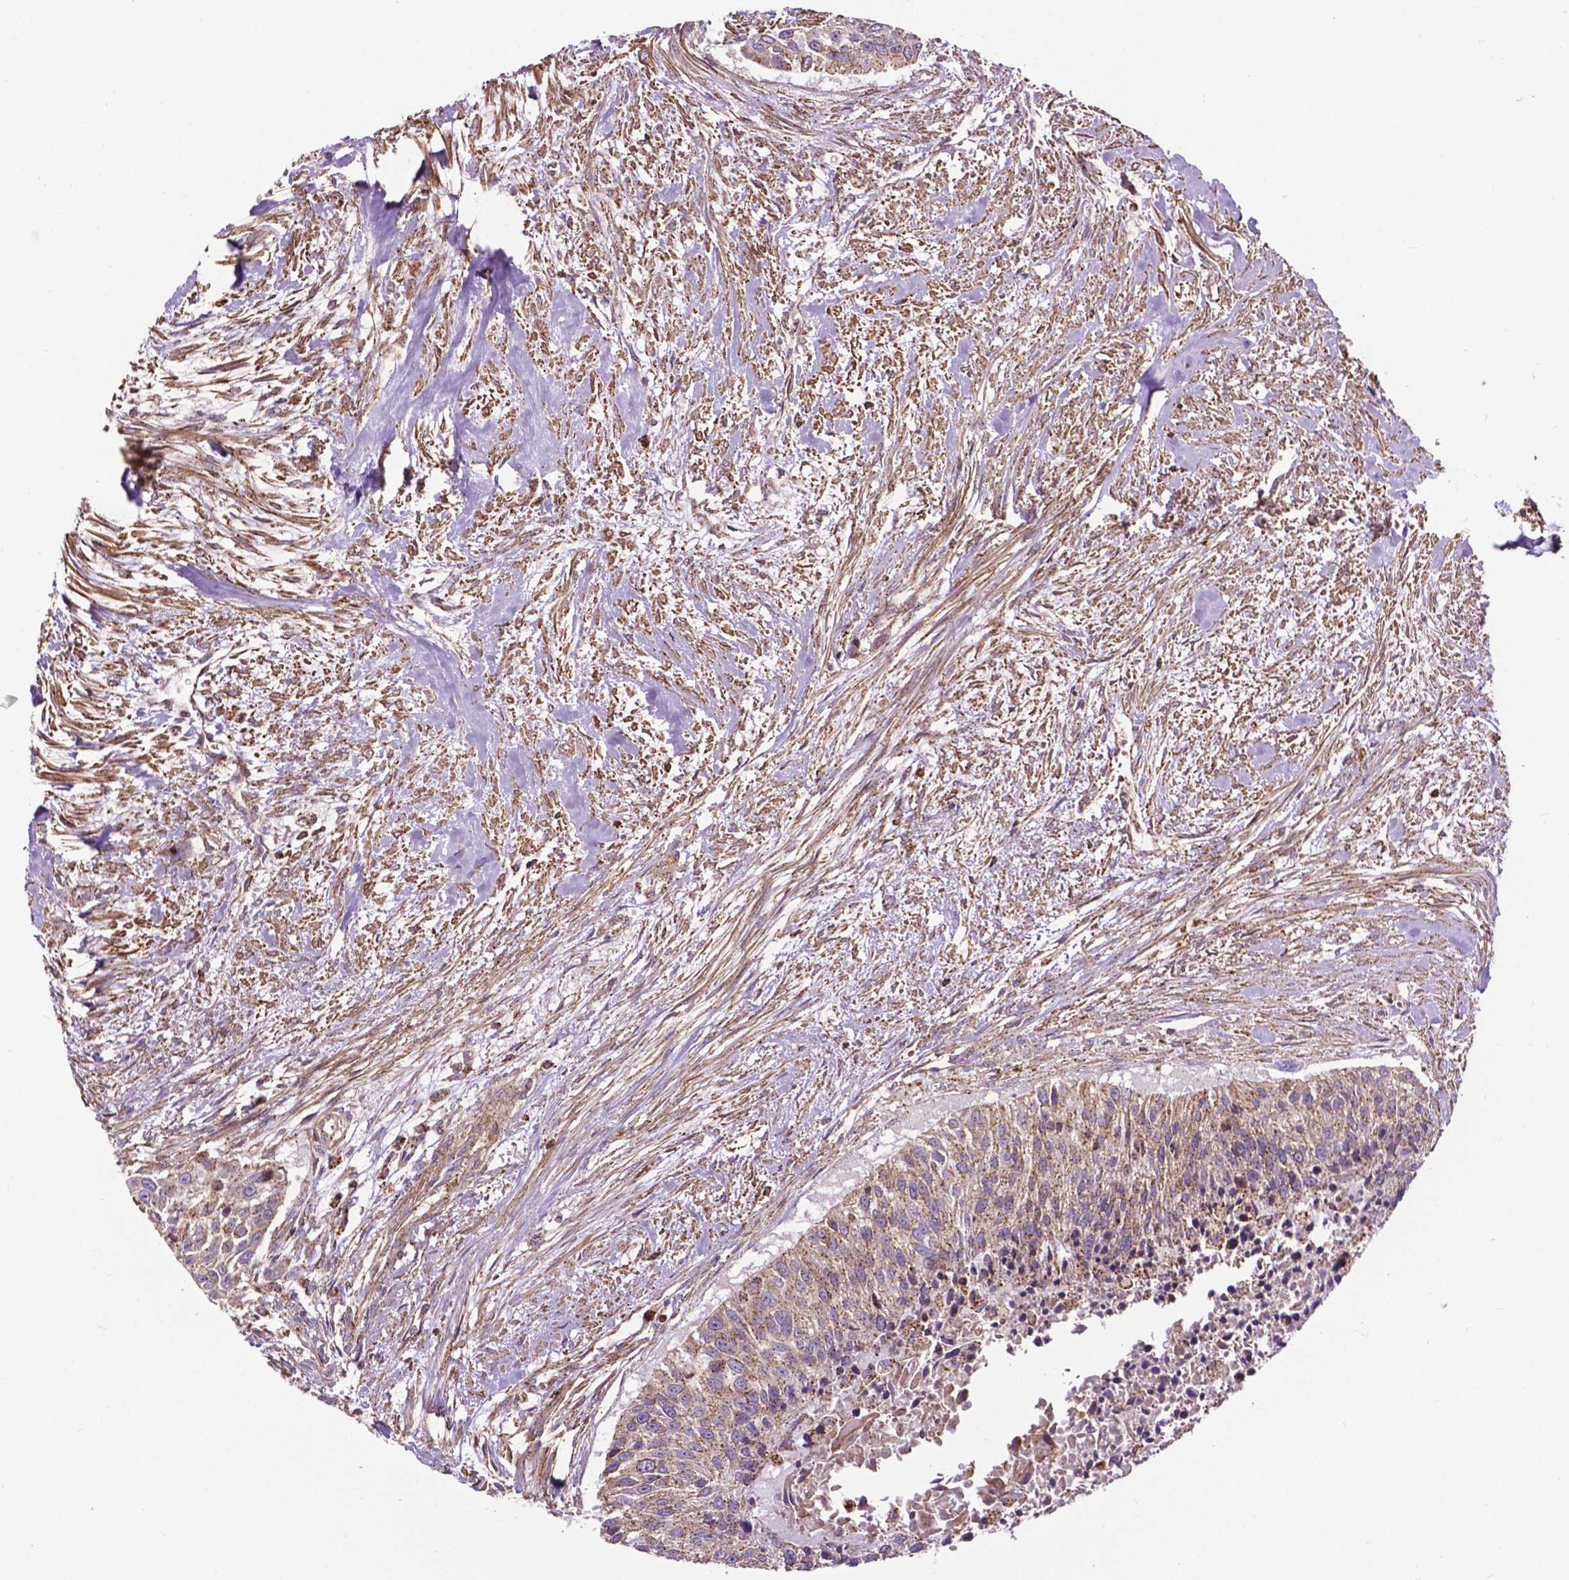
{"staining": {"intensity": "moderate", "quantity": ">75%", "location": "cytoplasmic/membranous"}, "tissue": "urothelial cancer", "cell_type": "Tumor cells", "image_type": "cancer", "snomed": [{"axis": "morphology", "description": "Urothelial carcinoma, NOS"}, {"axis": "topography", "description": "Urinary bladder"}], "caption": "Human transitional cell carcinoma stained with a brown dye exhibits moderate cytoplasmic/membranous positive staining in approximately >75% of tumor cells.", "gene": "CHMP4A", "patient": {"sex": "male", "age": 55}}